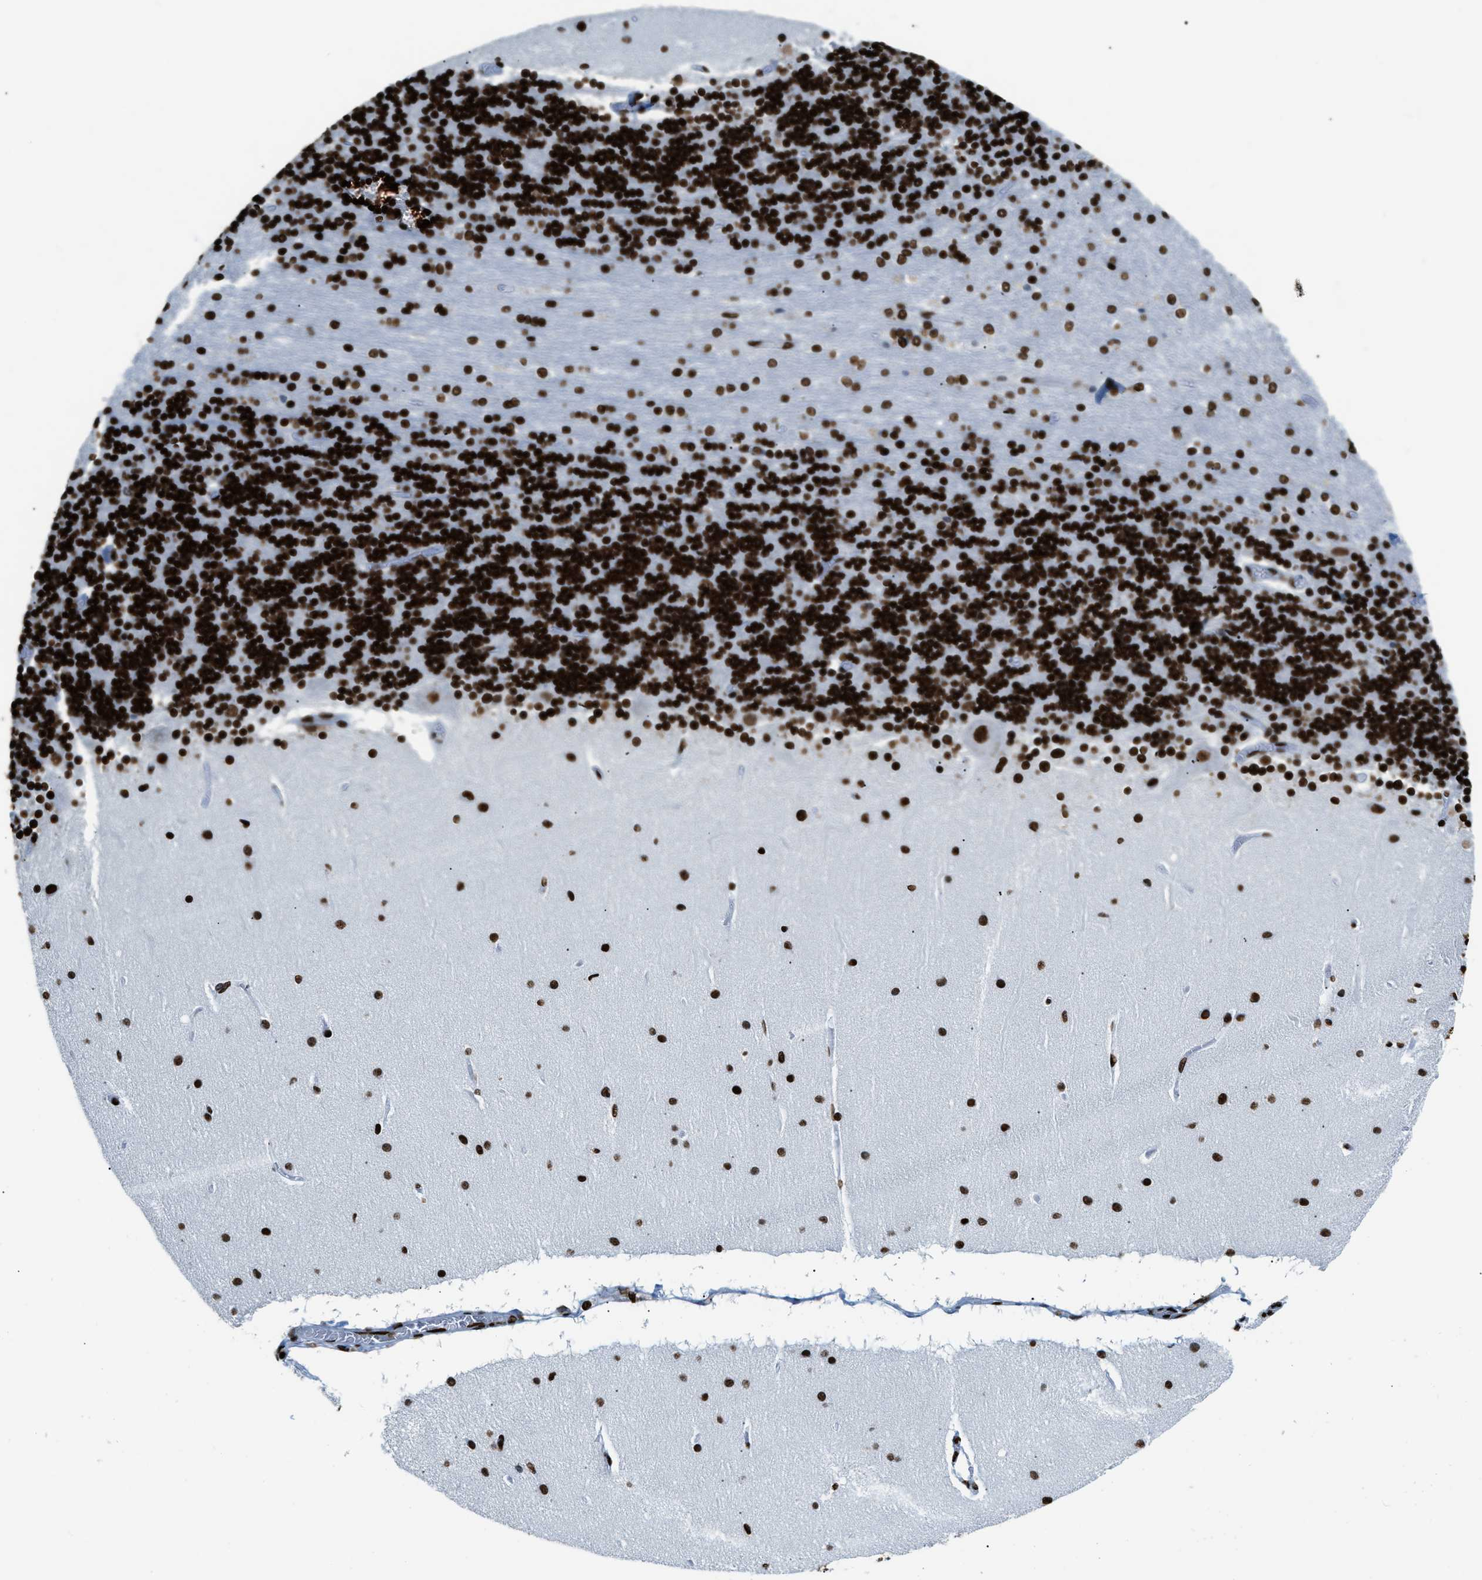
{"staining": {"intensity": "strong", "quantity": ">75%", "location": "nuclear"}, "tissue": "cerebellum", "cell_type": "Cells in granular layer", "image_type": "normal", "snomed": [{"axis": "morphology", "description": "Normal tissue, NOS"}, {"axis": "topography", "description": "Cerebellum"}], "caption": "There is high levels of strong nuclear positivity in cells in granular layer of benign cerebellum, as demonstrated by immunohistochemical staining (brown color).", "gene": "HNRNPM", "patient": {"sex": "female", "age": 54}}